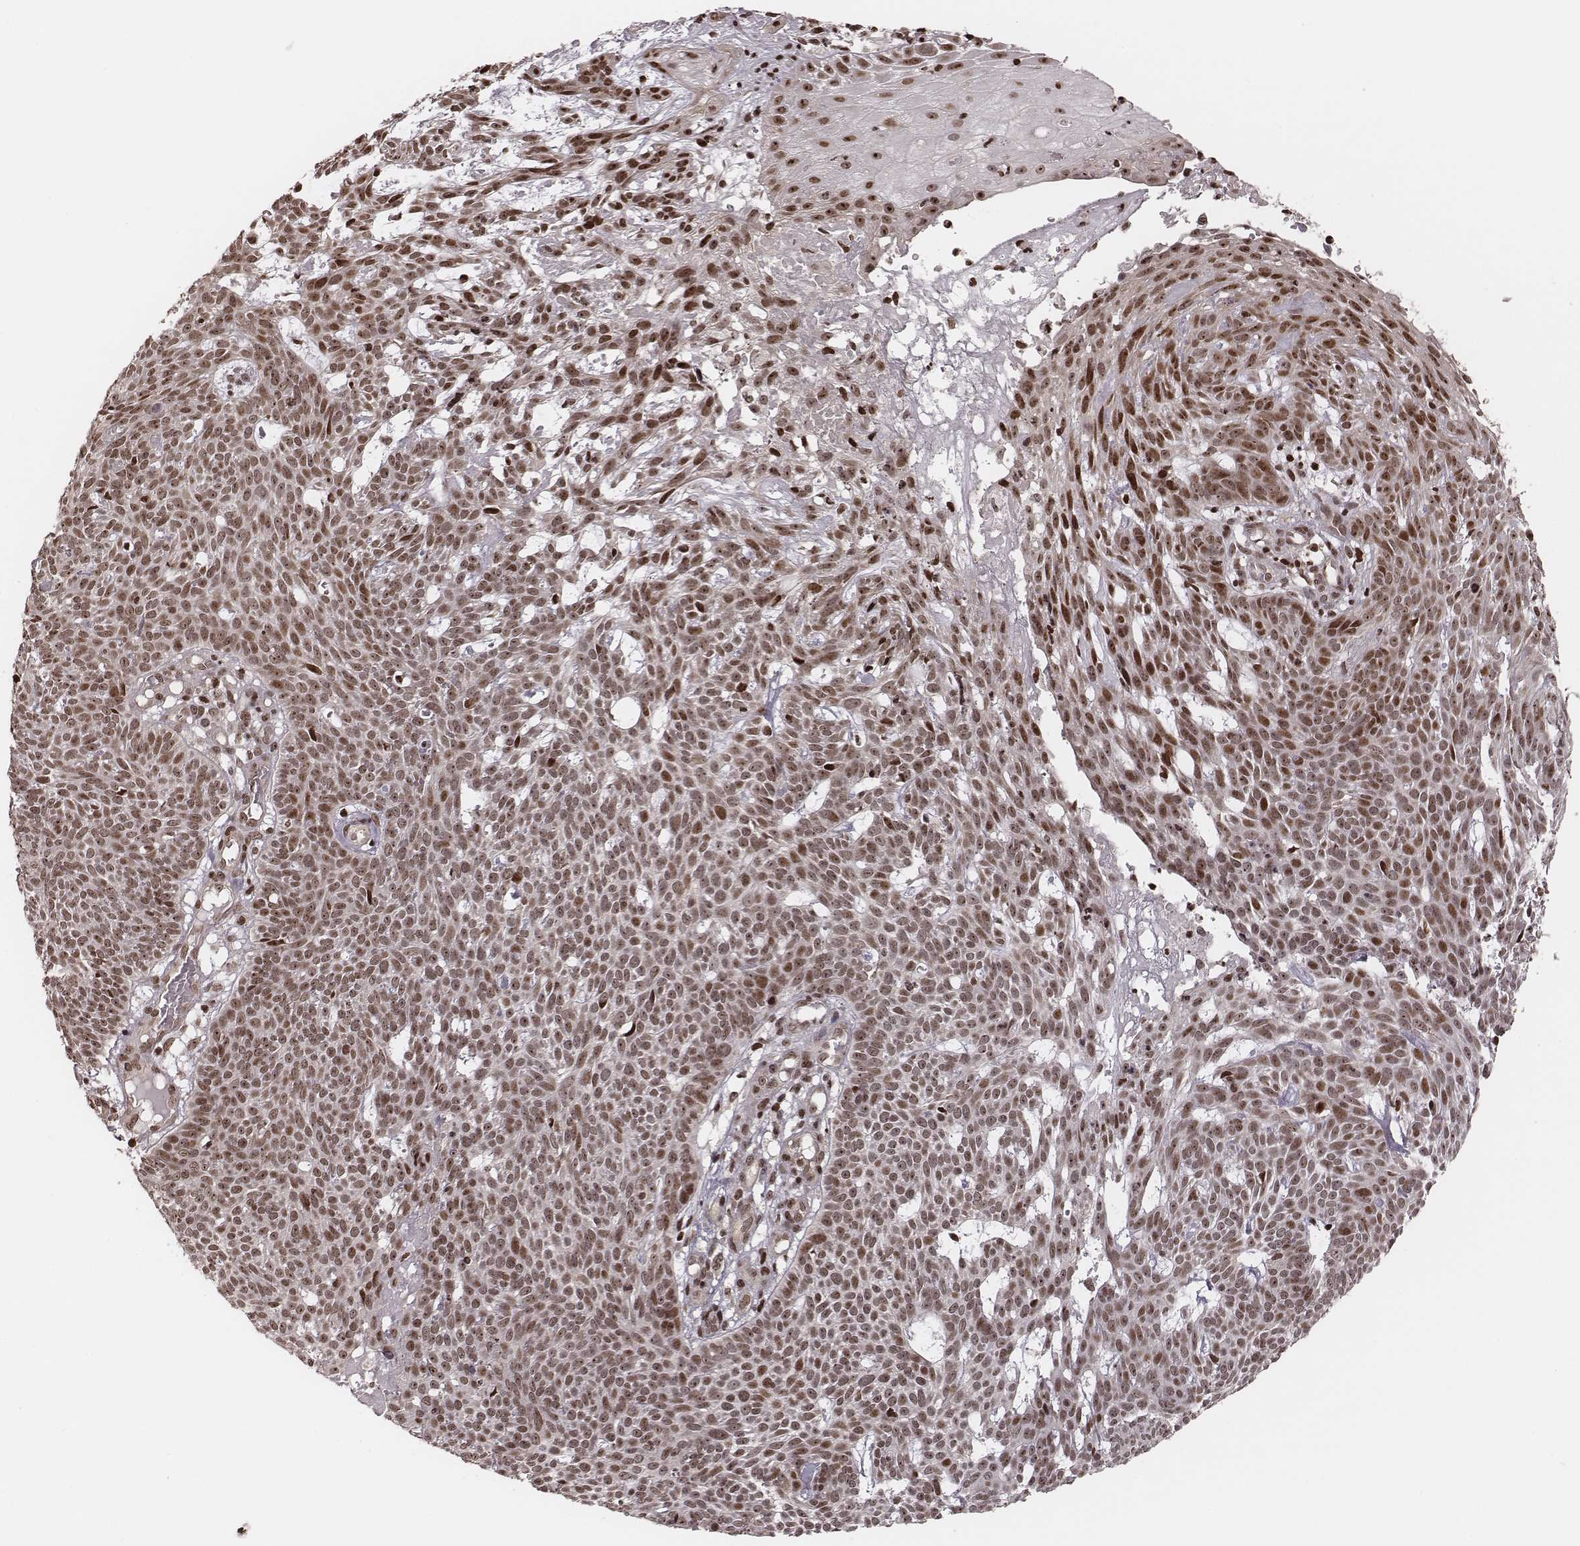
{"staining": {"intensity": "weak", "quantity": "25%-75%", "location": "nuclear"}, "tissue": "skin cancer", "cell_type": "Tumor cells", "image_type": "cancer", "snomed": [{"axis": "morphology", "description": "Basal cell carcinoma"}, {"axis": "topography", "description": "Skin"}], "caption": "Immunohistochemical staining of skin basal cell carcinoma displays low levels of weak nuclear expression in about 25%-75% of tumor cells.", "gene": "VRK3", "patient": {"sex": "male", "age": 59}}